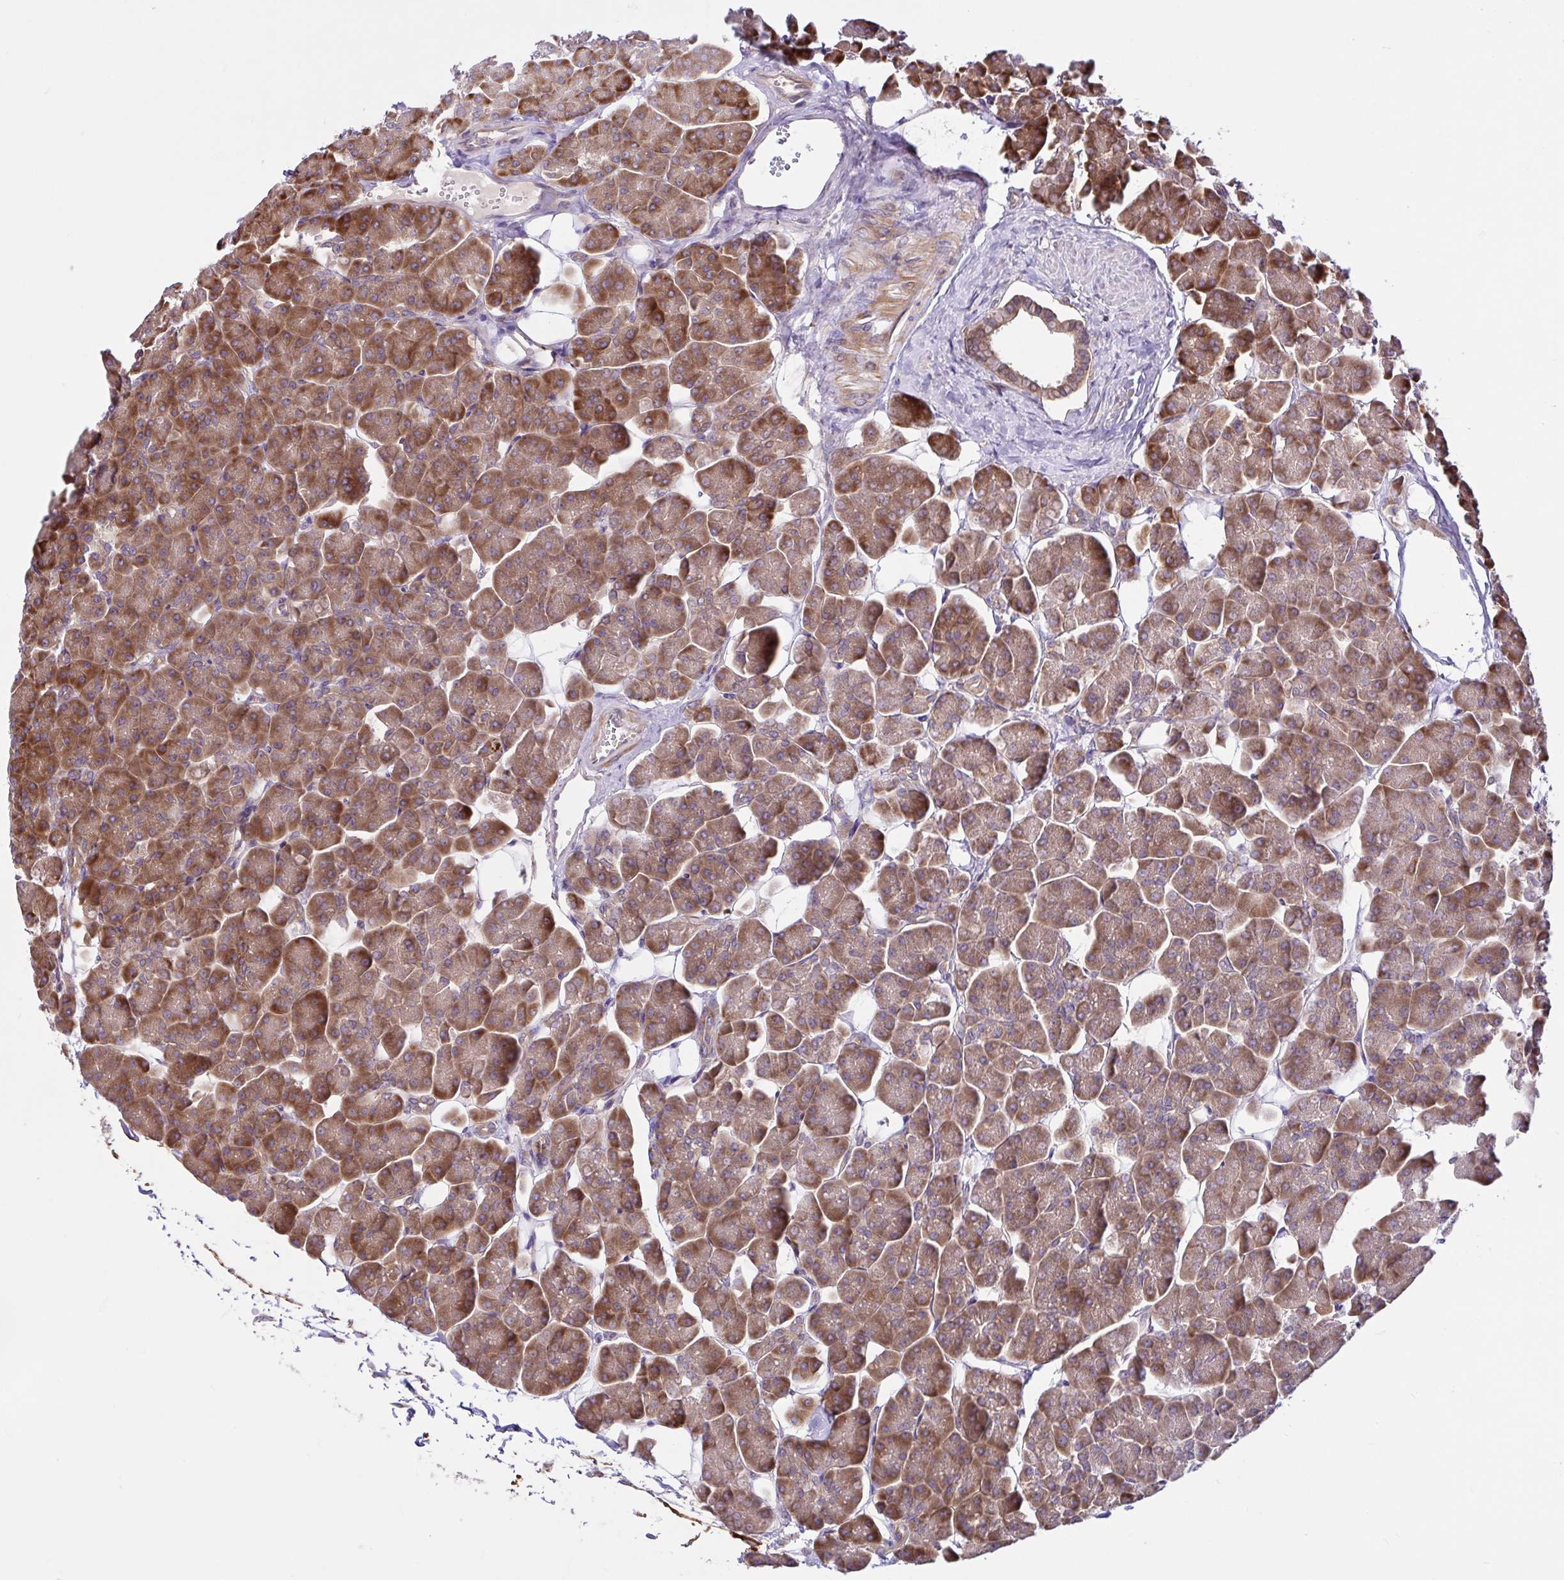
{"staining": {"intensity": "moderate", "quantity": ">75%", "location": "cytoplasmic/membranous"}, "tissue": "pancreas", "cell_type": "Exocrine glandular cells", "image_type": "normal", "snomed": [{"axis": "morphology", "description": "Normal tissue, NOS"}, {"axis": "topography", "description": "Pancreas"}, {"axis": "topography", "description": "Peripheral nerve tissue"}], "caption": "Immunohistochemical staining of normal human pancreas displays medium levels of moderate cytoplasmic/membranous expression in approximately >75% of exocrine glandular cells.", "gene": "NTPCR", "patient": {"sex": "male", "age": 54}}